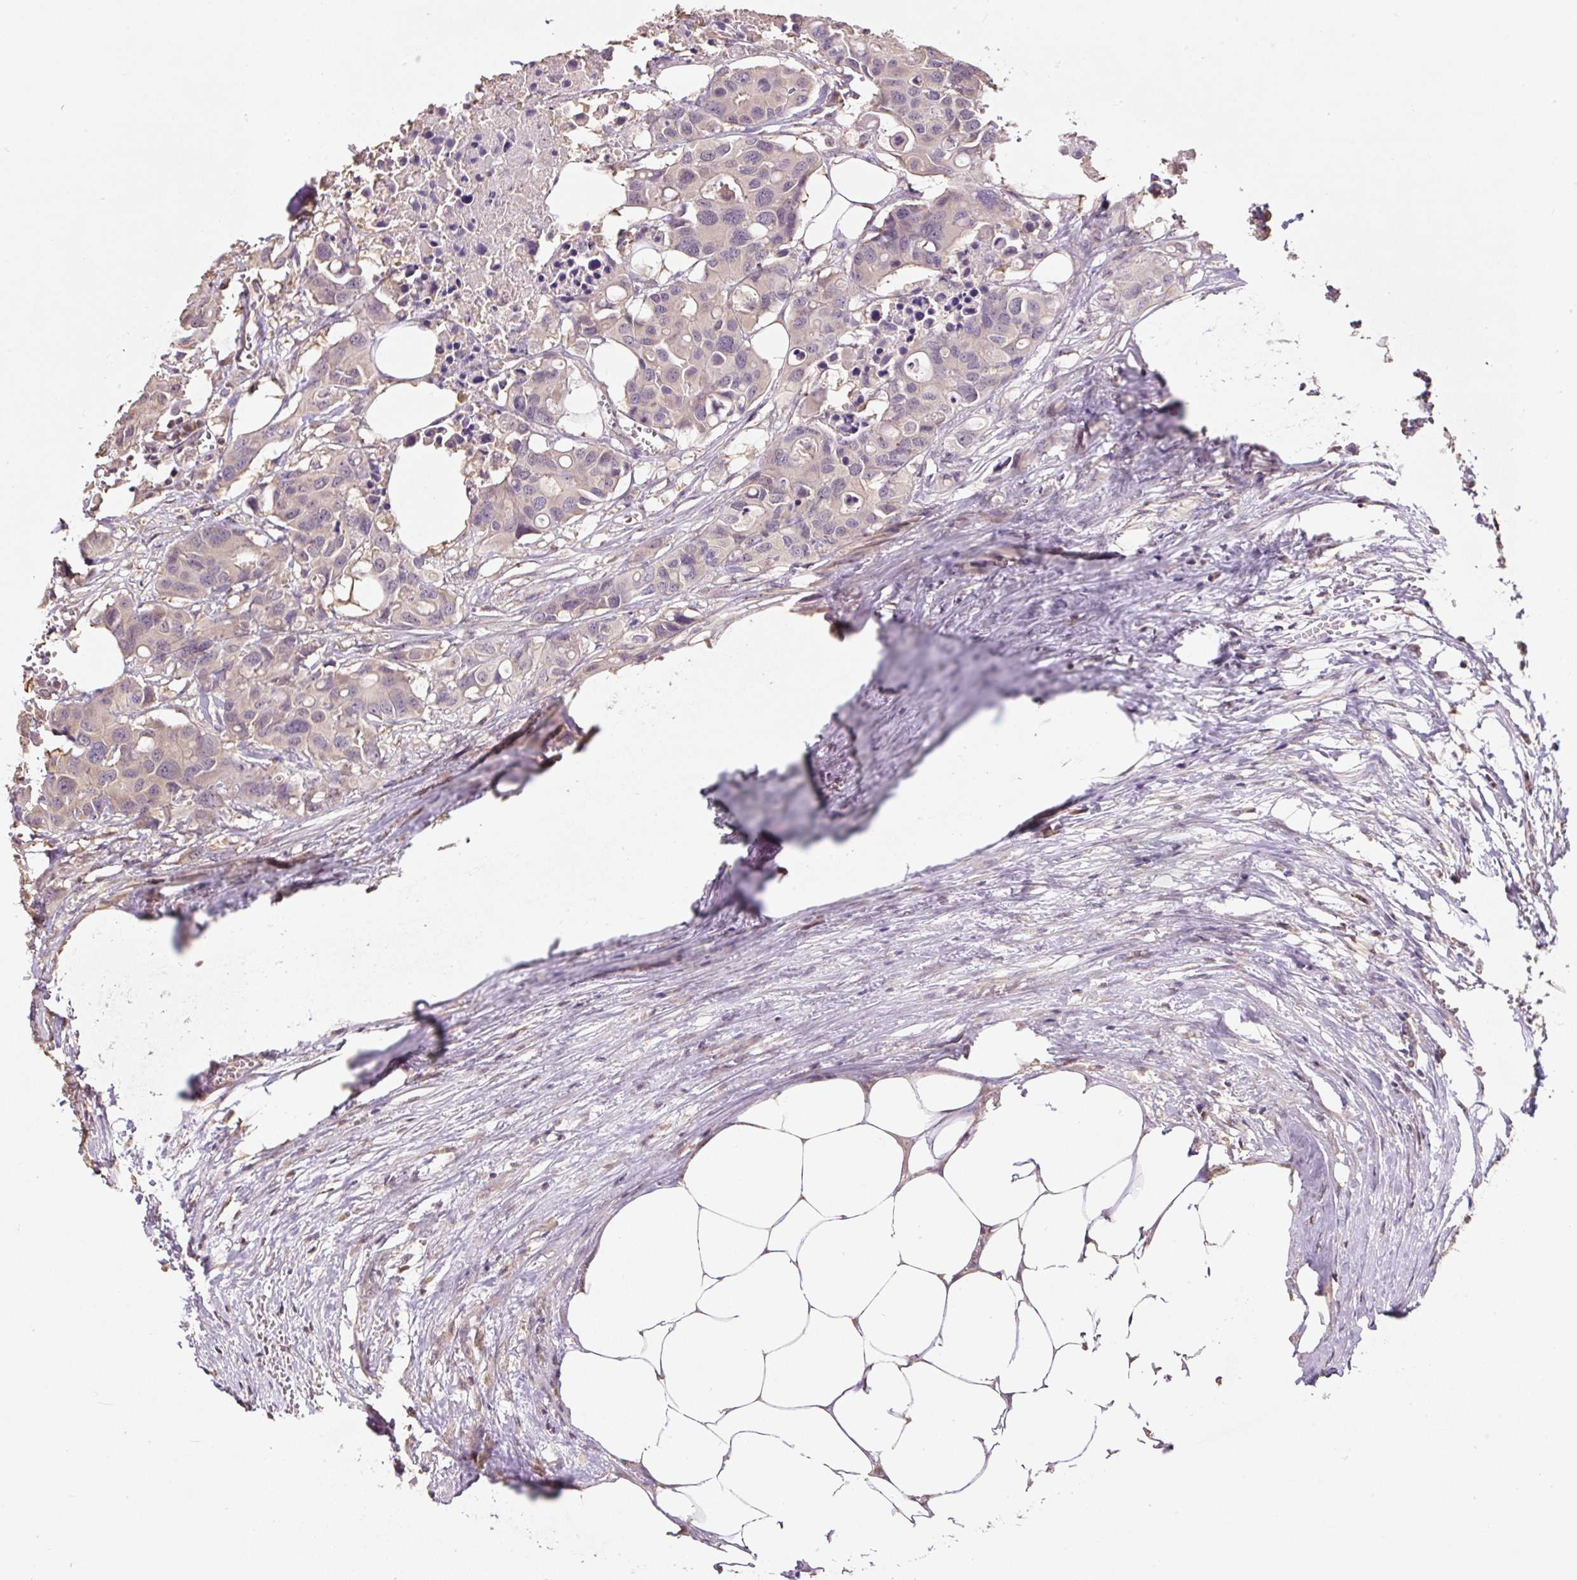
{"staining": {"intensity": "weak", "quantity": "<25%", "location": "cytoplasmic/membranous"}, "tissue": "colorectal cancer", "cell_type": "Tumor cells", "image_type": "cancer", "snomed": [{"axis": "morphology", "description": "Adenocarcinoma, NOS"}, {"axis": "topography", "description": "Colon"}], "caption": "Tumor cells are negative for brown protein staining in adenocarcinoma (colorectal). Nuclei are stained in blue.", "gene": "TMEM170B", "patient": {"sex": "male", "age": 77}}